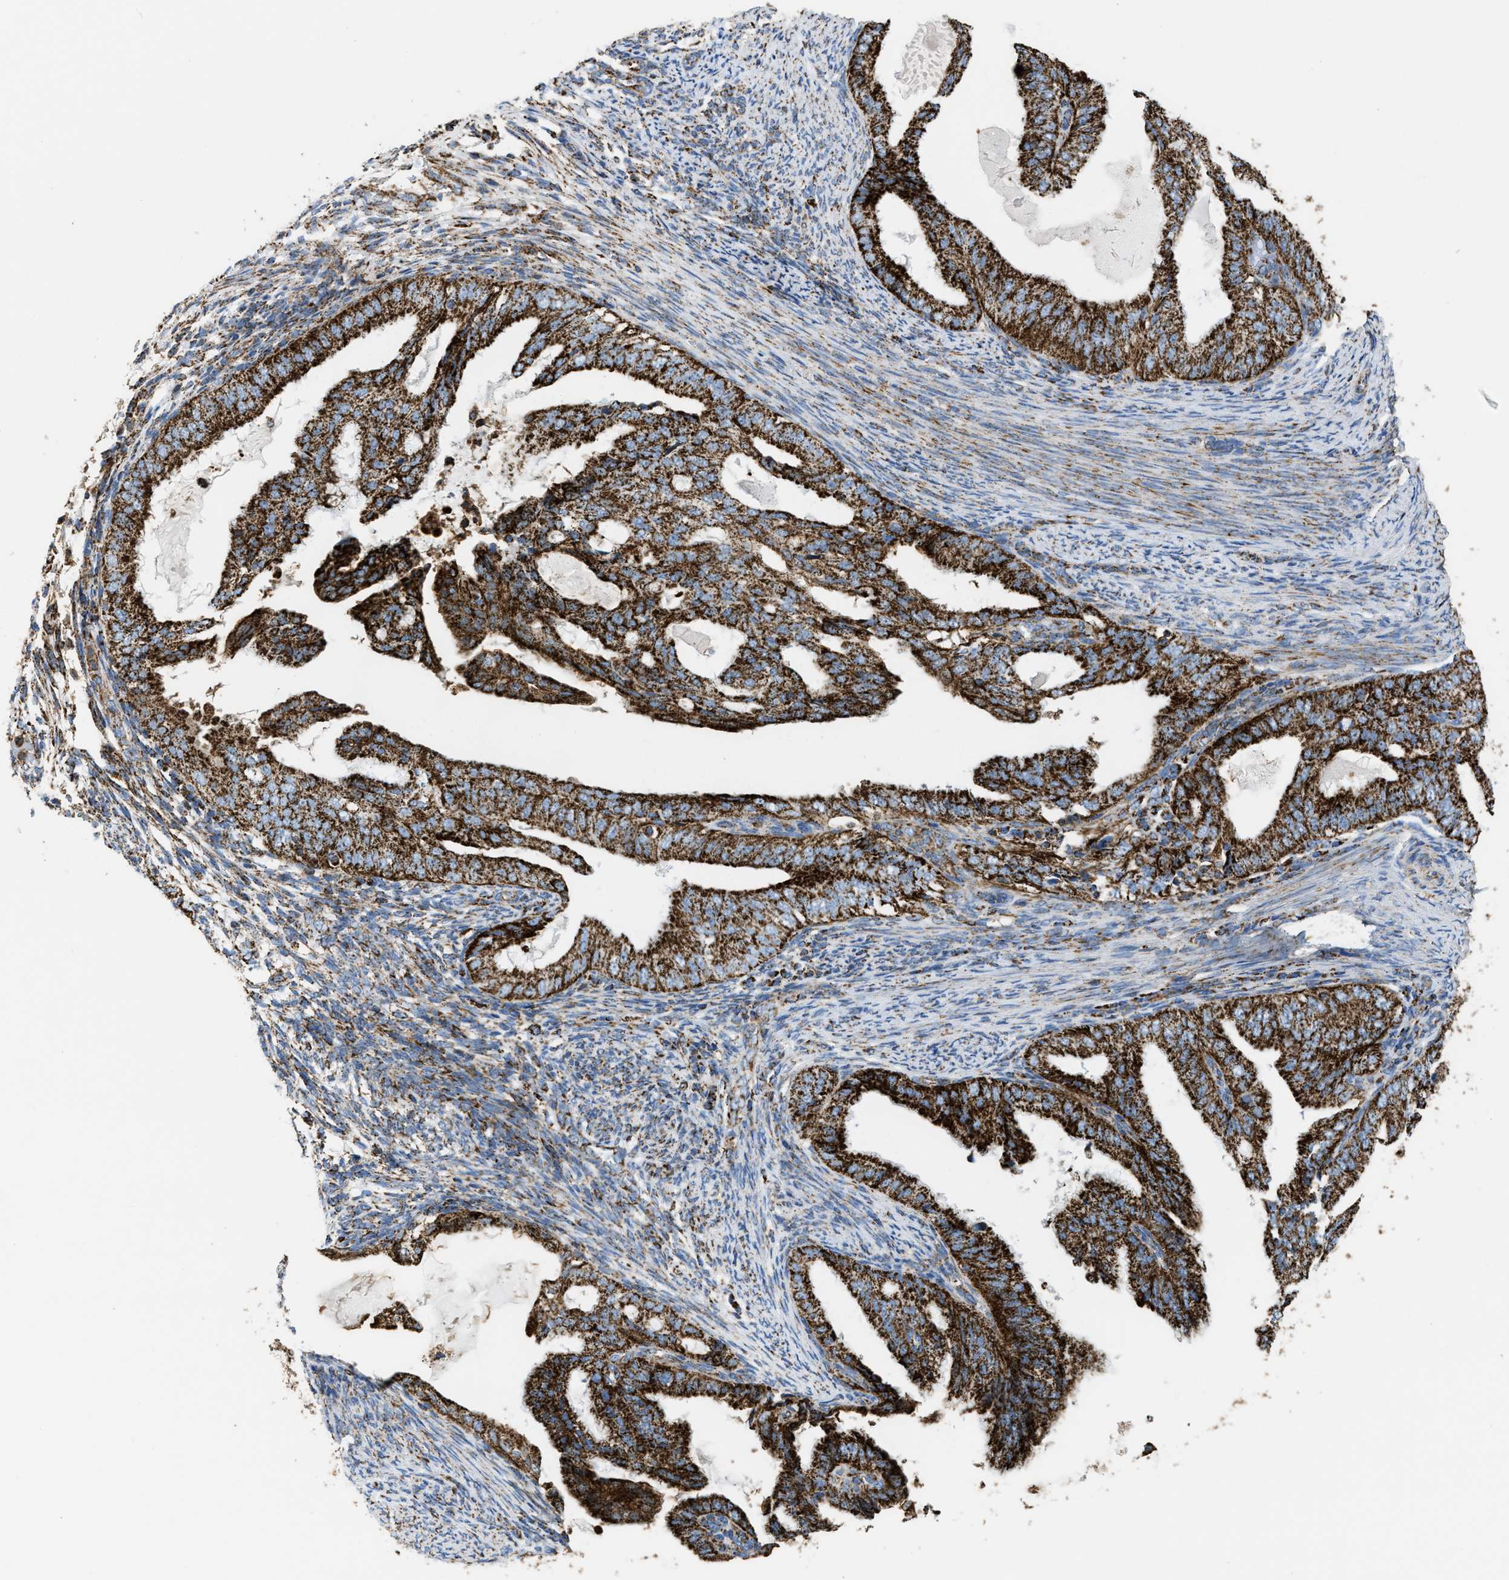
{"staining": {"intensity": "strong", "quantity": ">75%", "location": "cytoplasmic/membranous"}, "tissue": "endometrial cancer", "cell_type": "Tumor cells", "image_type": "cancer", "snomed": [{"axis": "morphology", "description": "Adenocarcinoma, NOS"}, {"axis": "topography", "description": "Endometrium"}], "caption": "This image demonstrates immunohistochemistry (IHC) staining of human endometrial adenocarcinoma, with high strong cytoplasmic/membranous positivity in about >75% of tumor cells.", "gene": "ECHS1", "patient": {"sex": "female", "age": 58}}